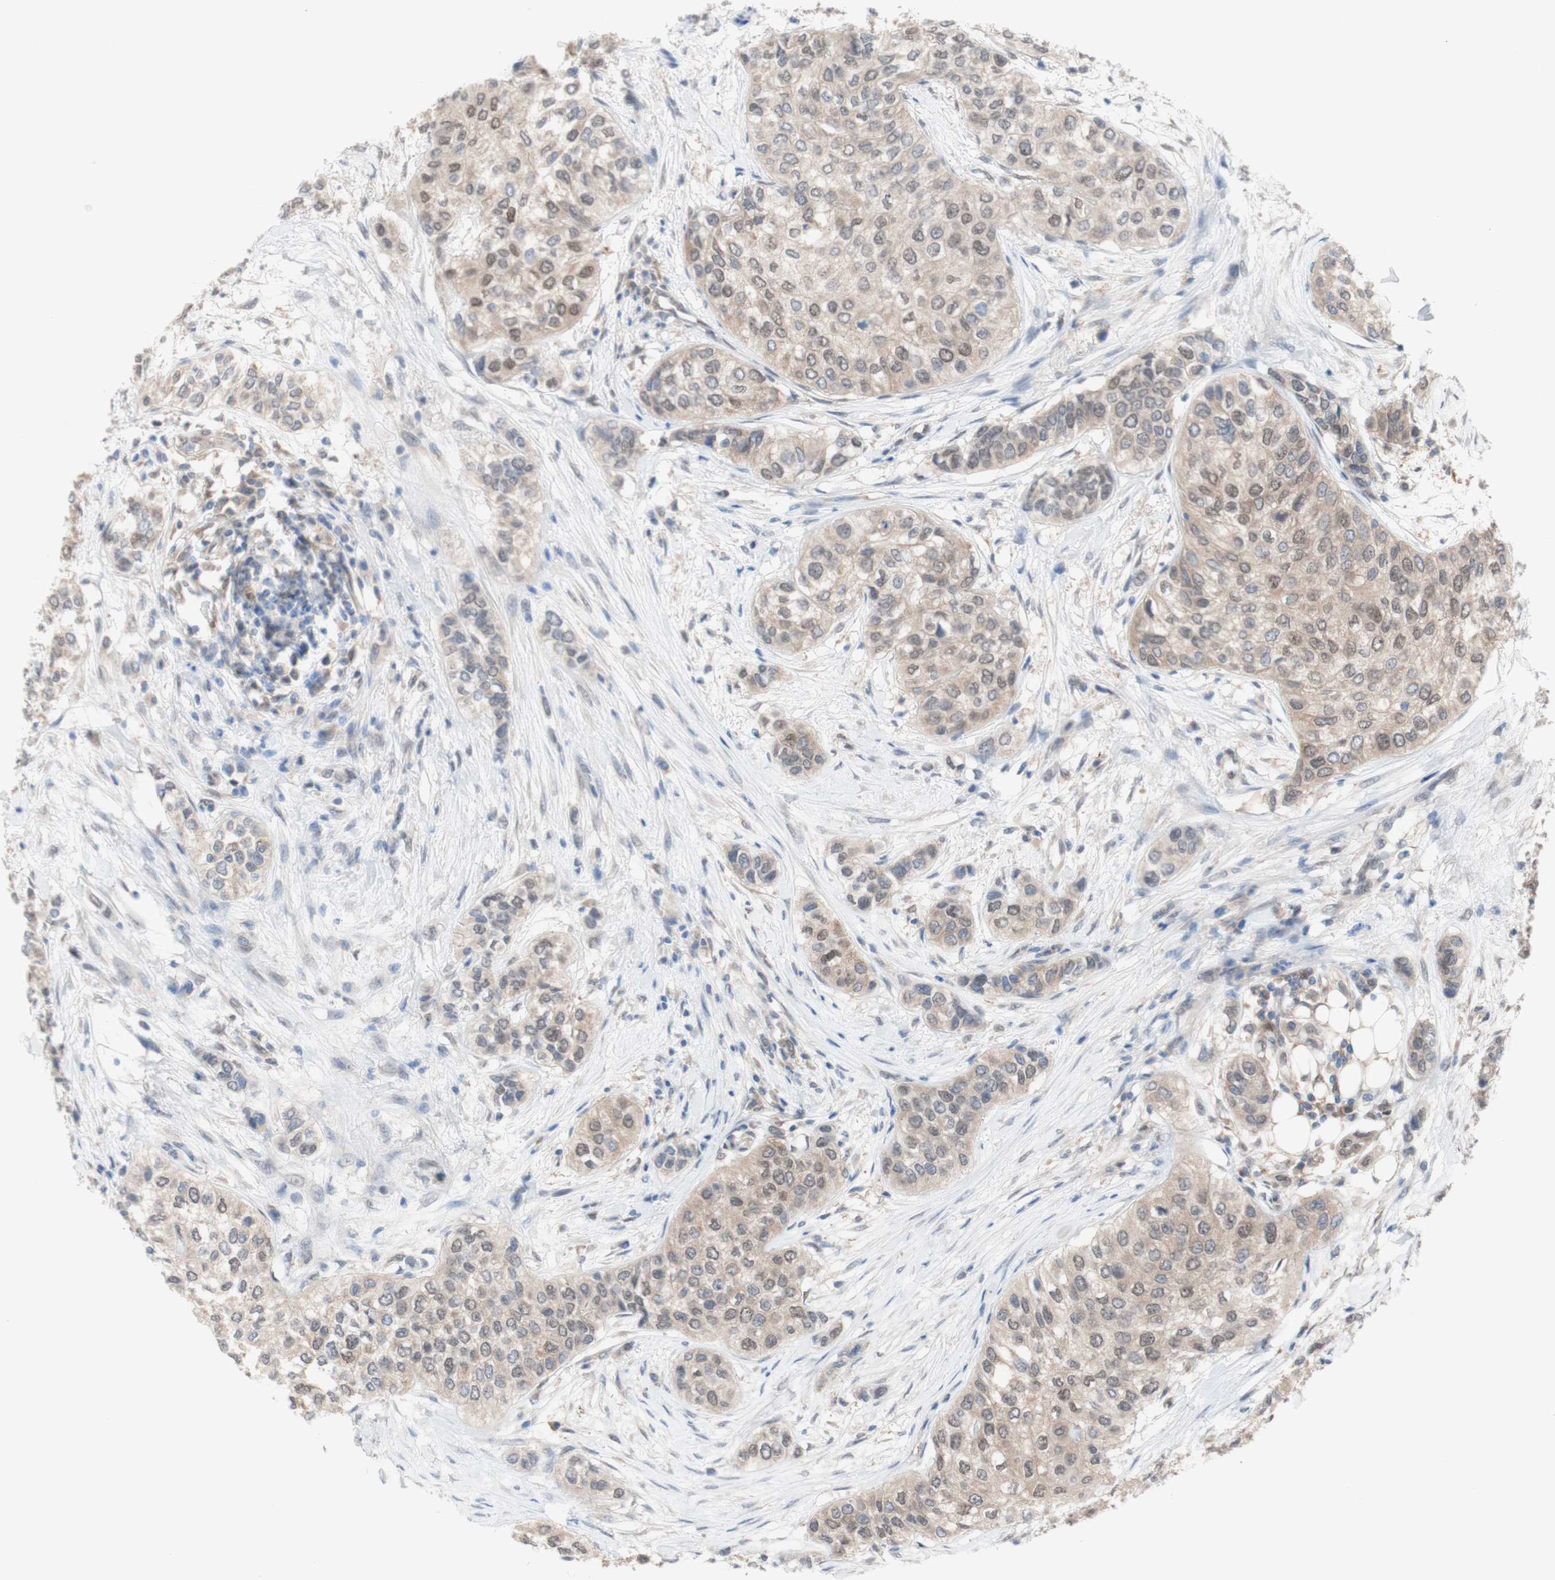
{"staining": {"intensity": "moderate", "quantity": "25%-75%", "location": "cytoplasmic/membranous,nuclear"}, "tissue": "urothelial cancer", "cell_type": "Tumor cells", "image_type": "cancer", "snomed": [{"axis": "morphology", "description": "Urothelial carcinoma, High grade"}, {"axis": "topography", "description": "Urinary bladder"}], "caption": "There is medium levels of moderate cytoplasmic/membranous and nuclear staining in tumor cells of high-grade urothelial carcinoma, as demonstrated by immunohistochemical staining (brown color).", "gene": "PRMT5", "patient": {"sex": "female", "age": 56}}